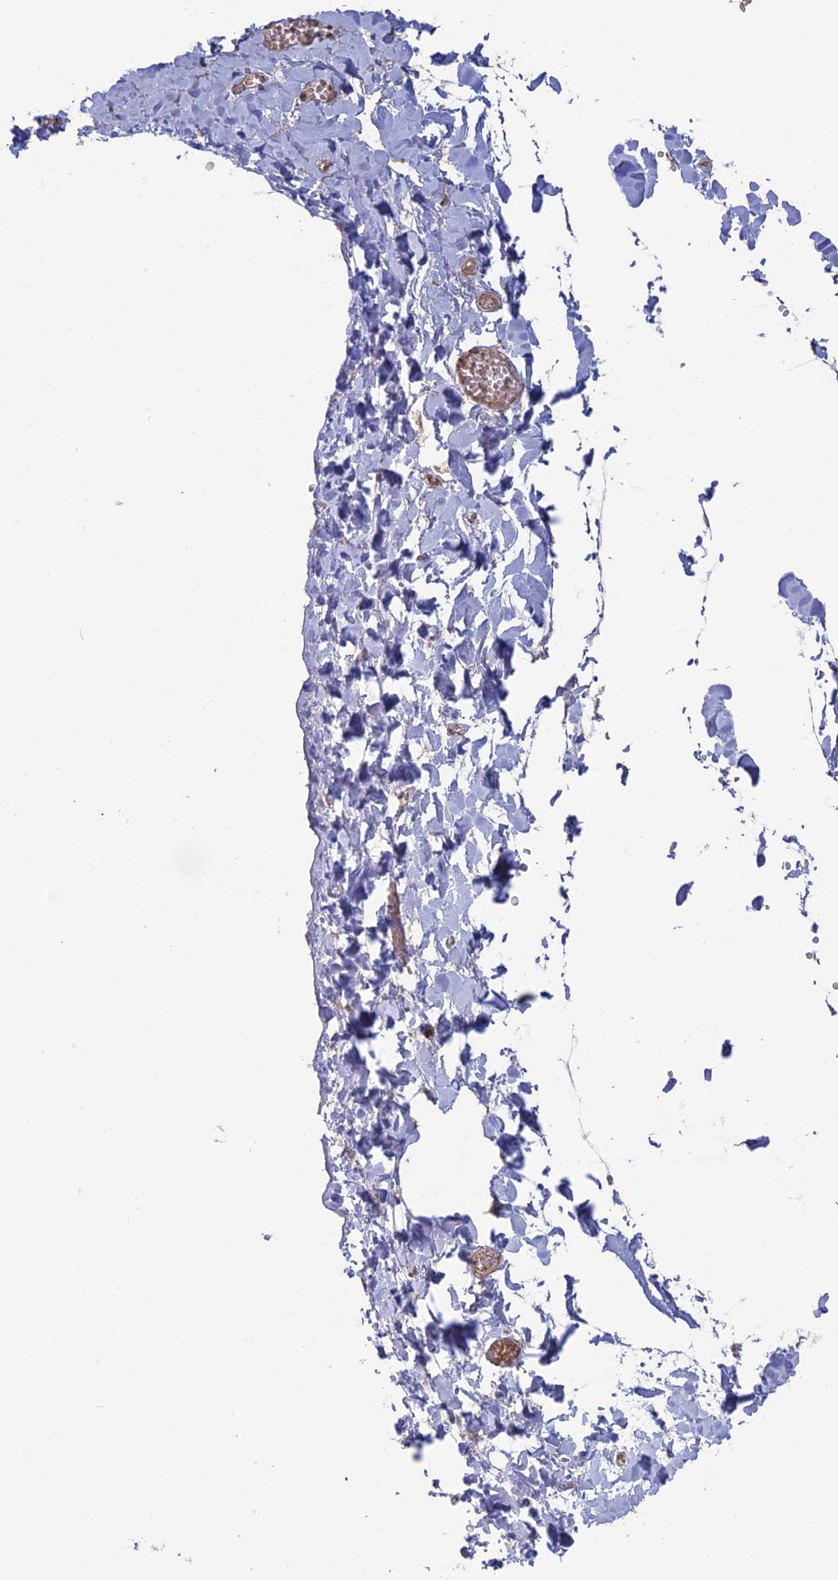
{"staining": {"intensity": "negative", "quantity": "none", "location": "none"}, "tissue": "adipose tissue", "cell_type": "Adipocytes", "image_type": "normal", "snomed": [{"axis": "morphology", "description": "Normal tissue, NOS"}, {"axis": "topography", "description": "Gallbladder"}, {"axis": "topography", "description": "Peripheral nerve tissue"}], "caption": "Adipocytes are negative for protein expression in benign human adipose tissue. (DAB immunohistochemistry (IHC), high magnification).", "gene": "FAM98C", "patient": {"sex": "male", "age": 38}}